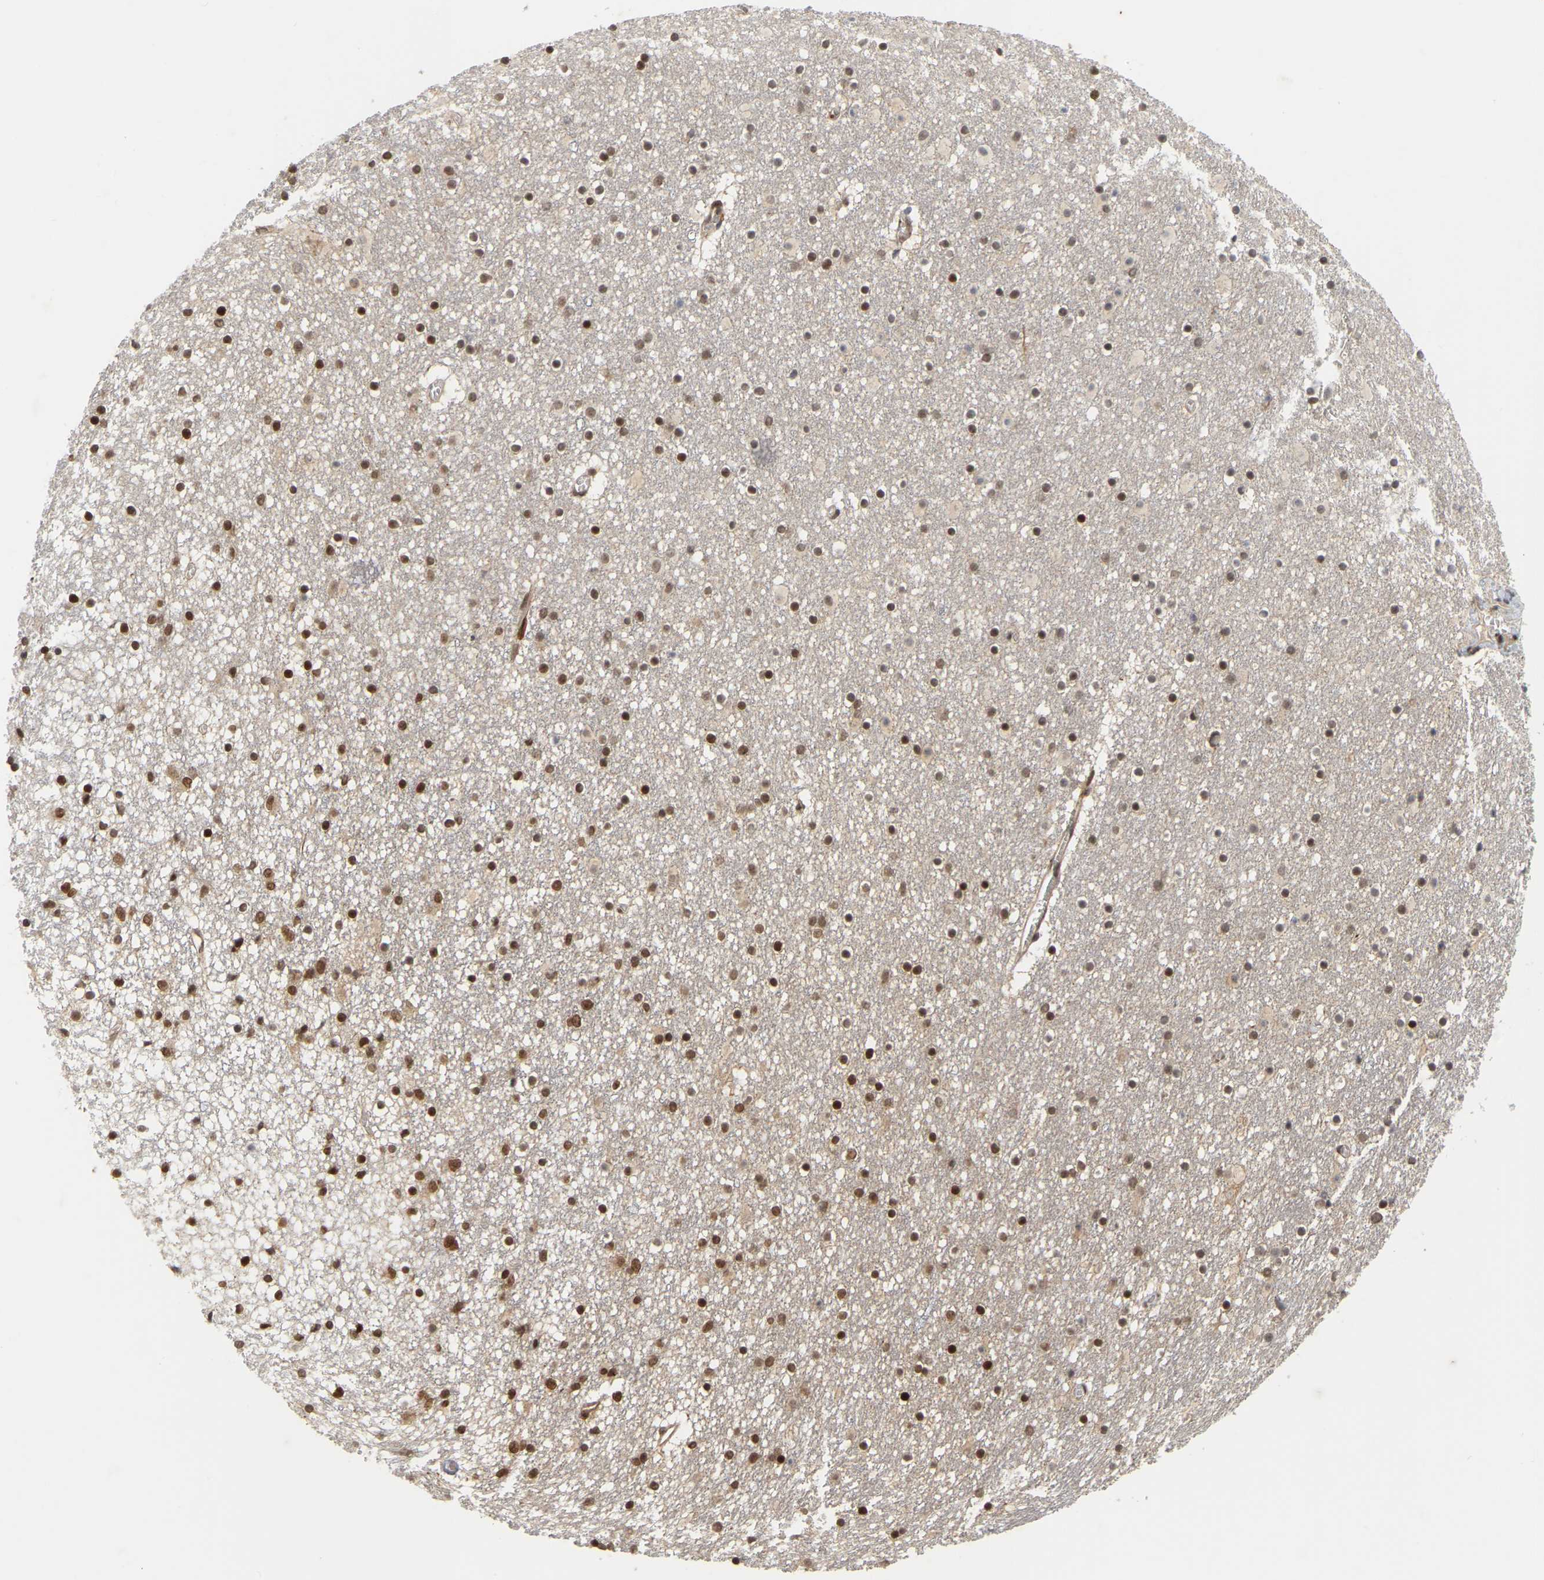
{"staining": {"intensity": "strong", "quantity": ">75%", "location": "cytoplasmic/membranous,nuclear"}, "tissue": "caudate", "cell_type": "Glial cells", "image_type": "normal", "snomed": [{"axis": "morphology", "description": "Normal tissue, NOS"}, {"axis": "topography", "description": "Lateral ventricle wall"}], "caption": "Immunohistochemistry (DAB) staining of benign caudate displays strong cytoplasmic/membranous,nuclear protein expression in approximately >75% of glial cells. The staining was performed using DAB to visualize the protein expression in brown, while the nuclei were stained in blue with hematoxylin (Magnification: 20x).", "gene": "NFE2L2", "patient": {"sex": "male", "age": 45}}